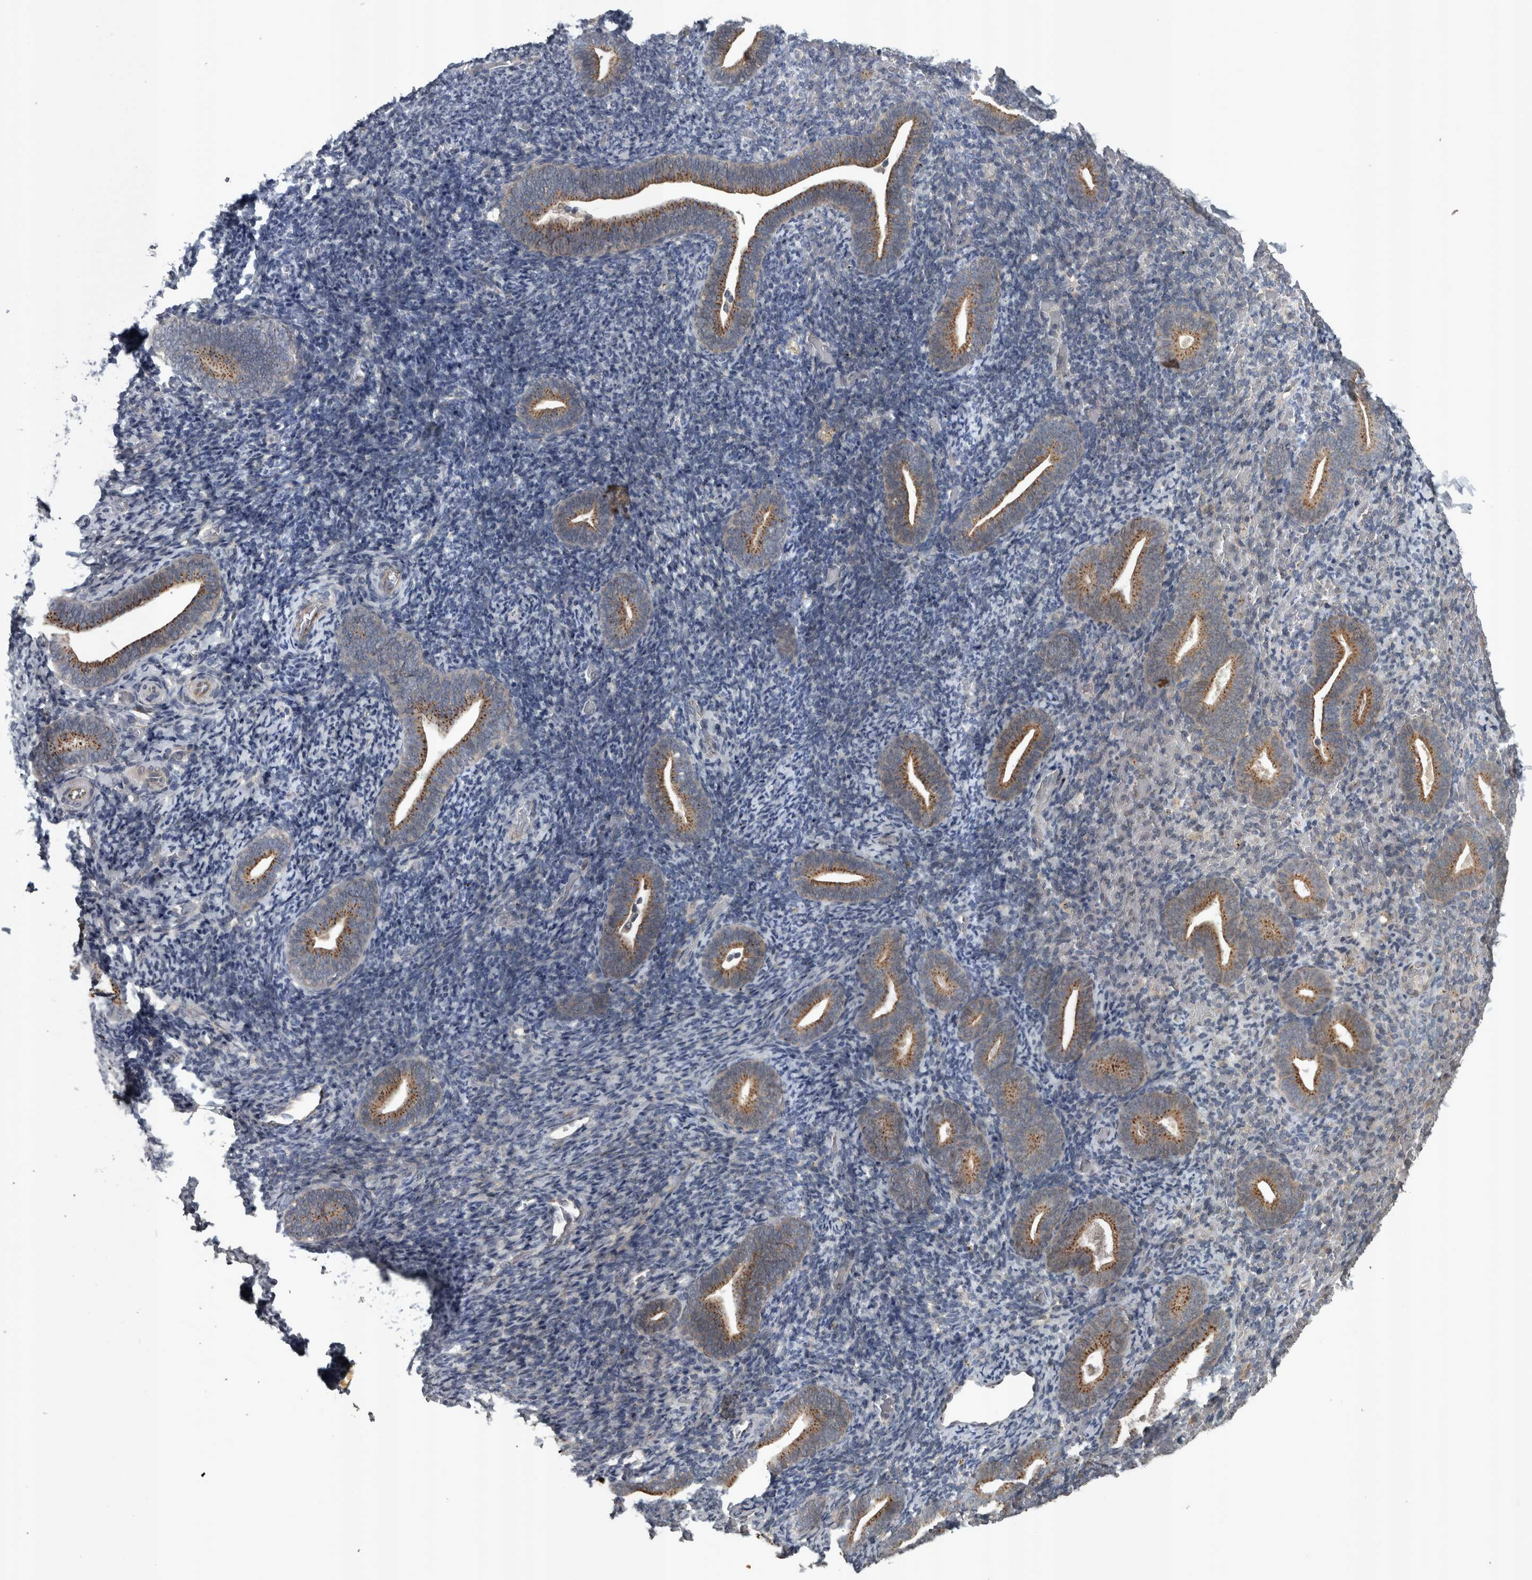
{"staining": {"intensity": "negative", "quantity": "none", "location": "none"}, "tissue": "endometrium", "cell_type": "Cells in endometrial stroma", "image_type": "normal", "snomed": [{"axis": "morphology", "description": "Normal tissue, NOS"}, {"axis": "topography", "description": "Endometrium"}], "caption": "Immunohistochemical staining of normal endometrium shows no significant positivity in cells in endometrial stroma. (DAB IHC with hematoxylin counter stain).", "gene": "ZNF345", "patient": {"sex": "female", "age": 51}}